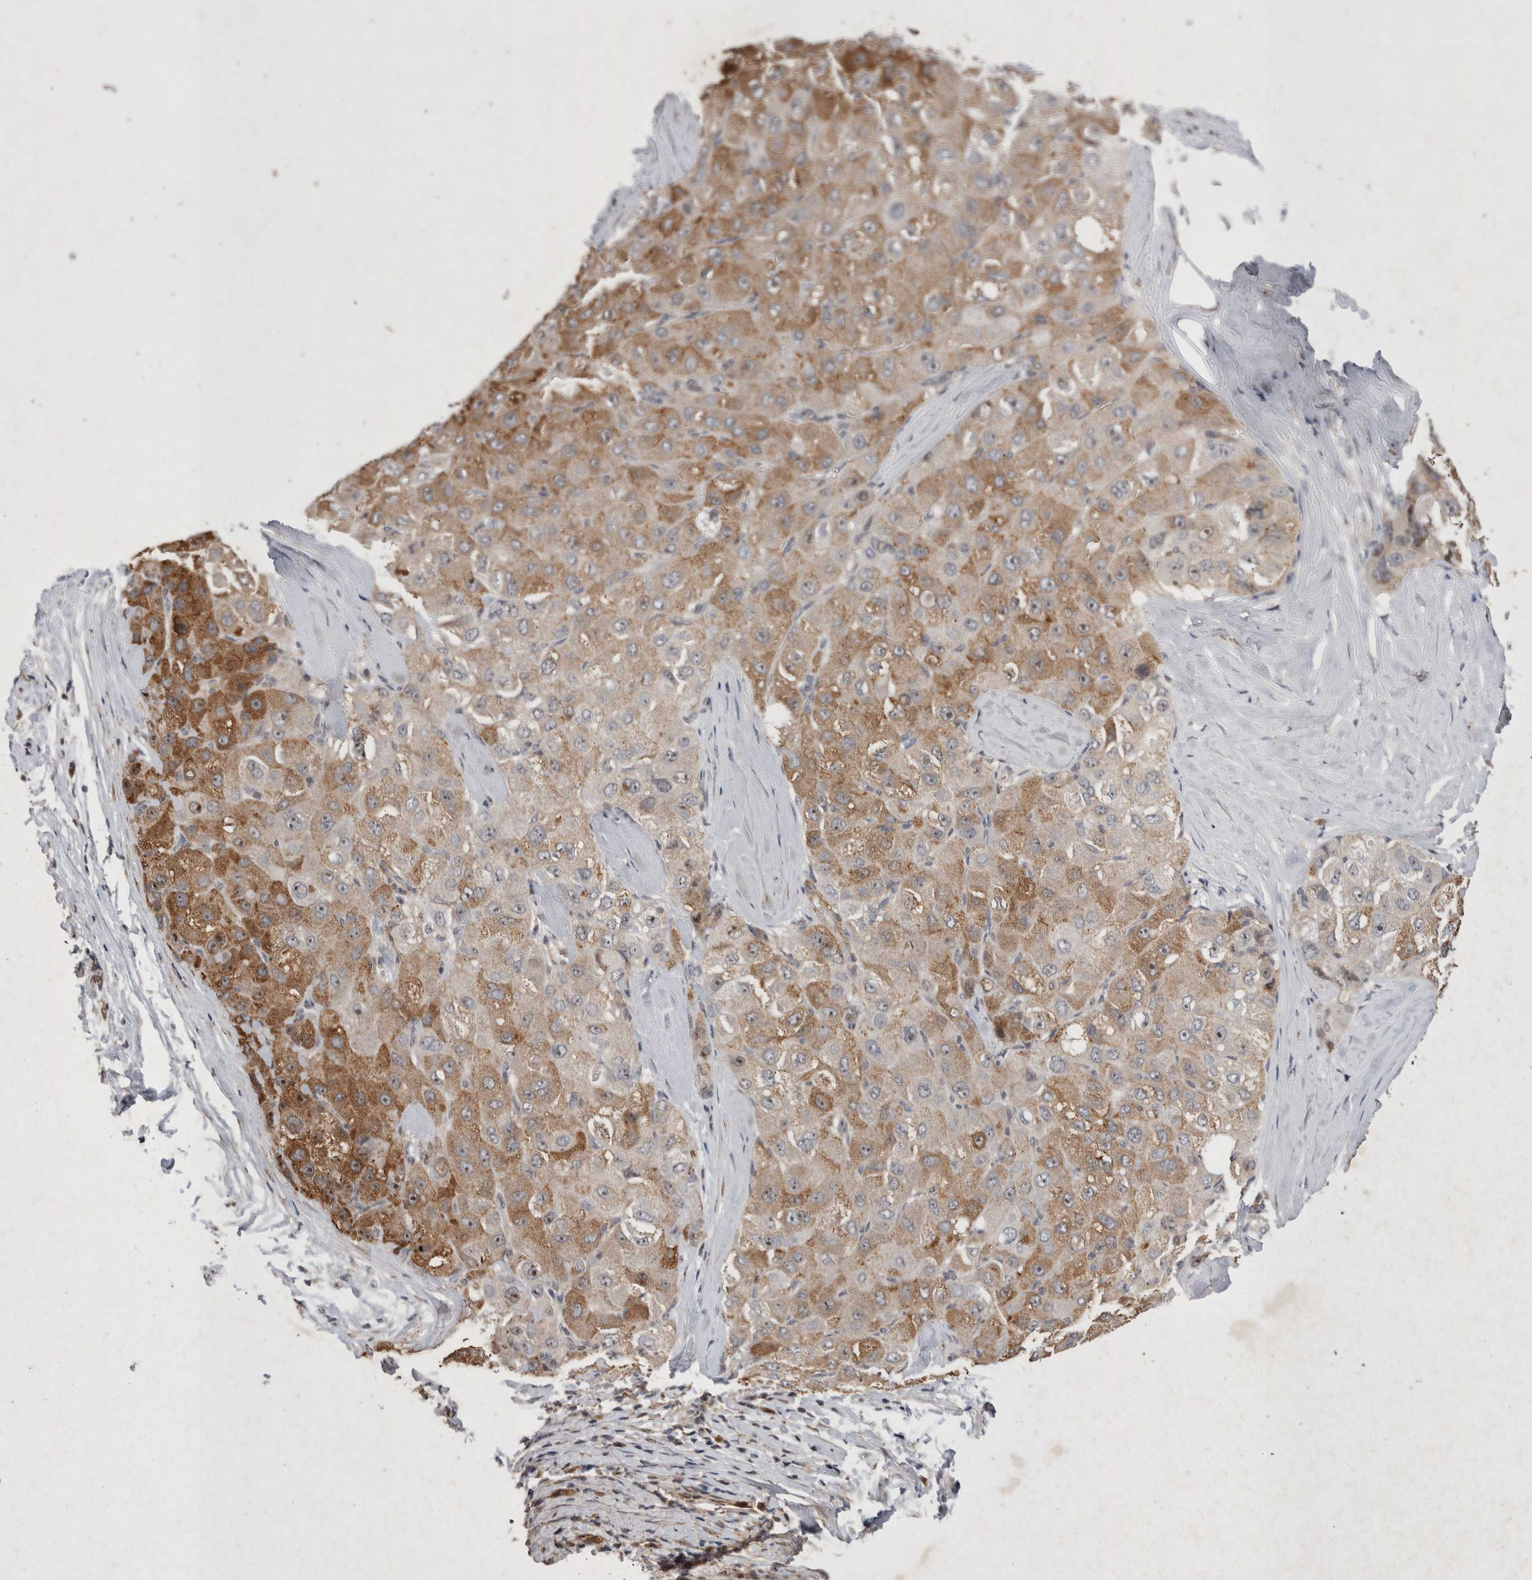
{"staining": {"intensity": "moderate", "quantity": ">75%", "location": "cytoplasmic/membranous"}, "tissue": "liver cancer", "cell_type": "Tumor cells", "image_type": "cancer", "snomed": [{"axis": "morphology", "description": "Carcinoma, Hepatocellular, NOS"}, {"axis": "topography", "description": "Liver"}], "caption": "A high-resolution micrograph shows immunohistochemistry (IHC) staining of hepatocellular carcinoma (liver), which displays moderate cytoplasmic/membranous positivity in approximately >75% of tumor cells. The protein is shown in brown color, while the nuclei are stained blue.", "gene": "STK11", "patient": {"sex": "male", "age": 80}}